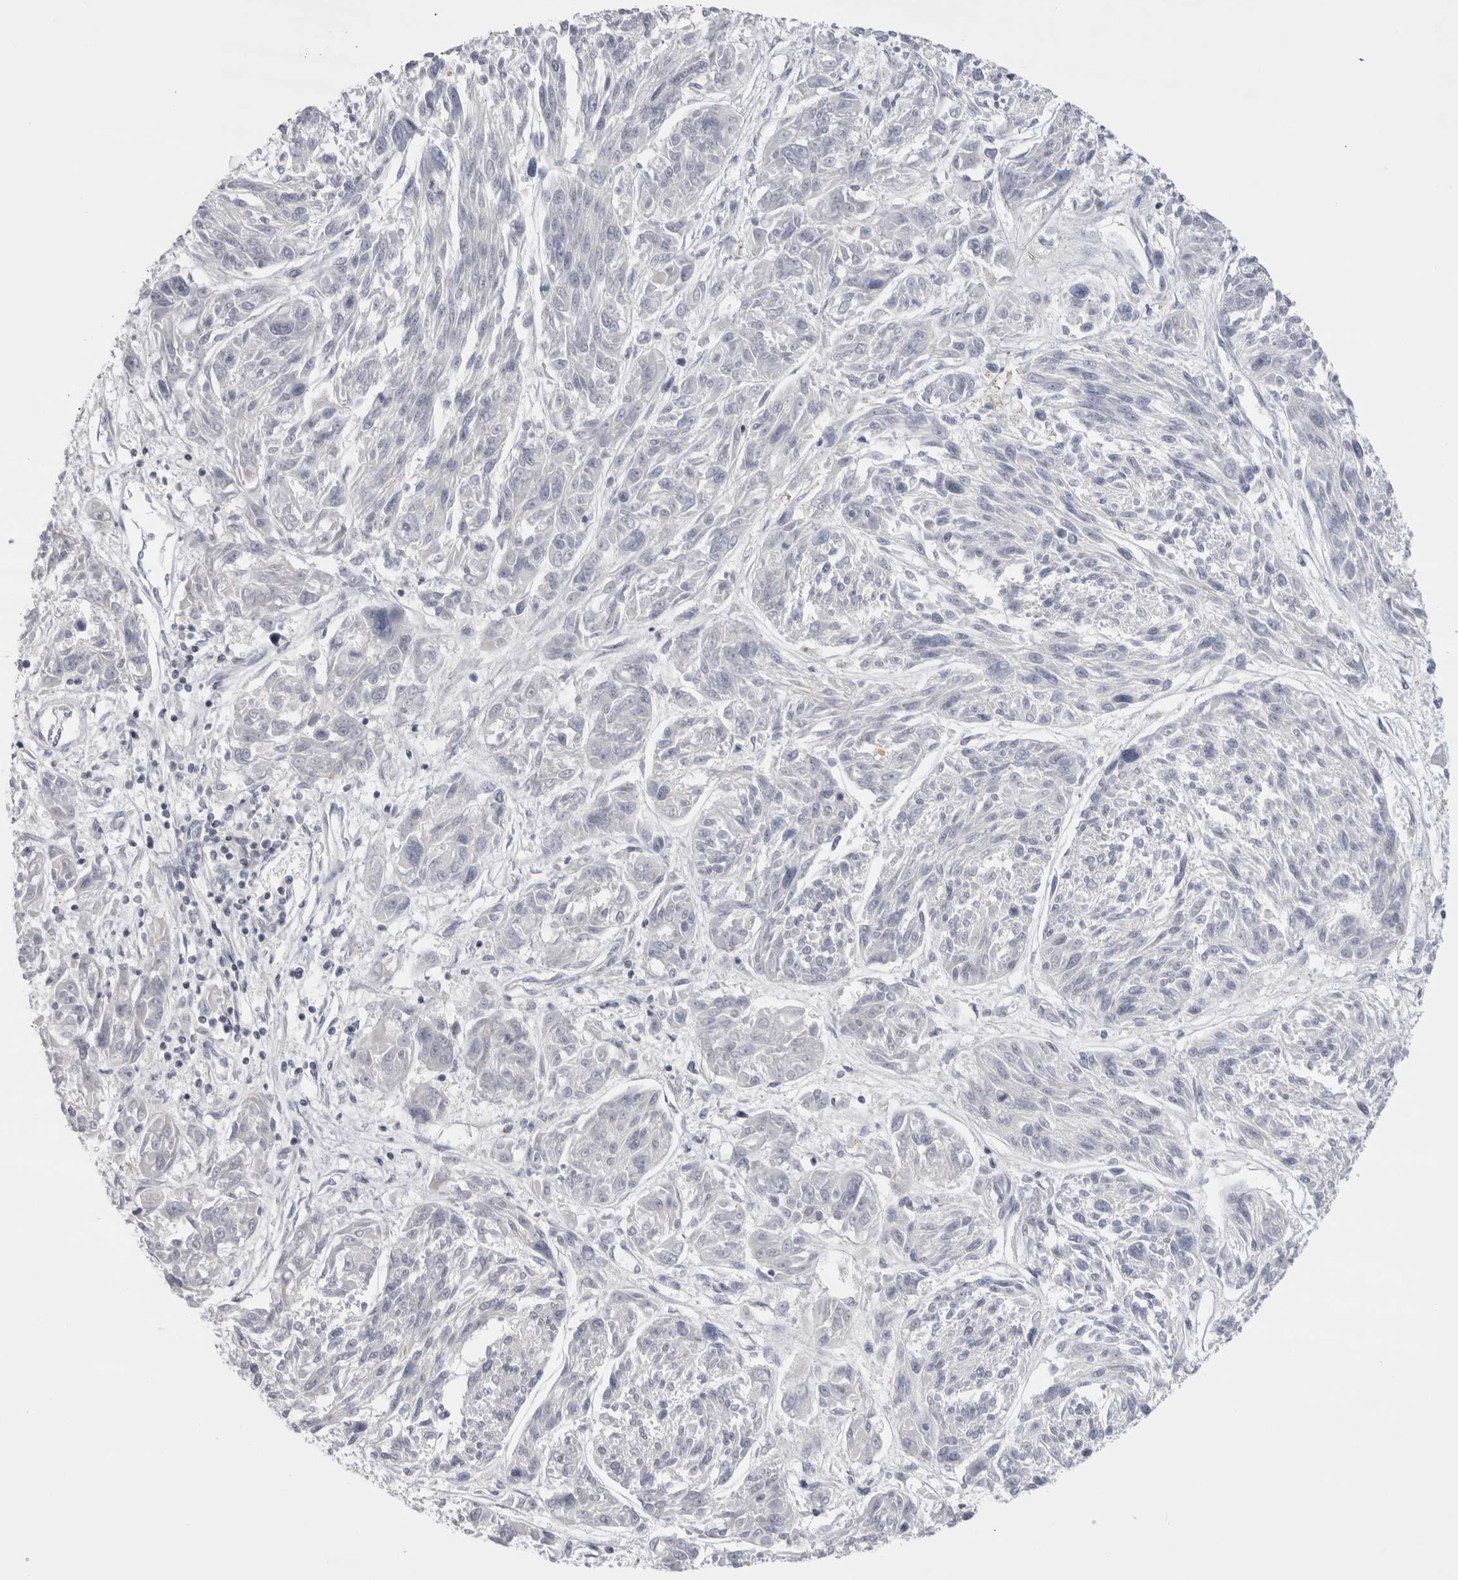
{"staining": {"intensity": "negative", "quantity": "none", "location": "none"}, "tissue": "melanoma", "cell_type": "Tumor cells", "image_type": "cancer", "snomed": [{"axis": "morphology", "description": "Malignant melanoma, NOS"}, {"axis": "topography", "description": "Skin"}], "caption": "A micrograph of human malignant melanoma is negative for staining in tumor cells.", "gene": "FNDC8", "patient": {"sex": "male", "age": 53}}